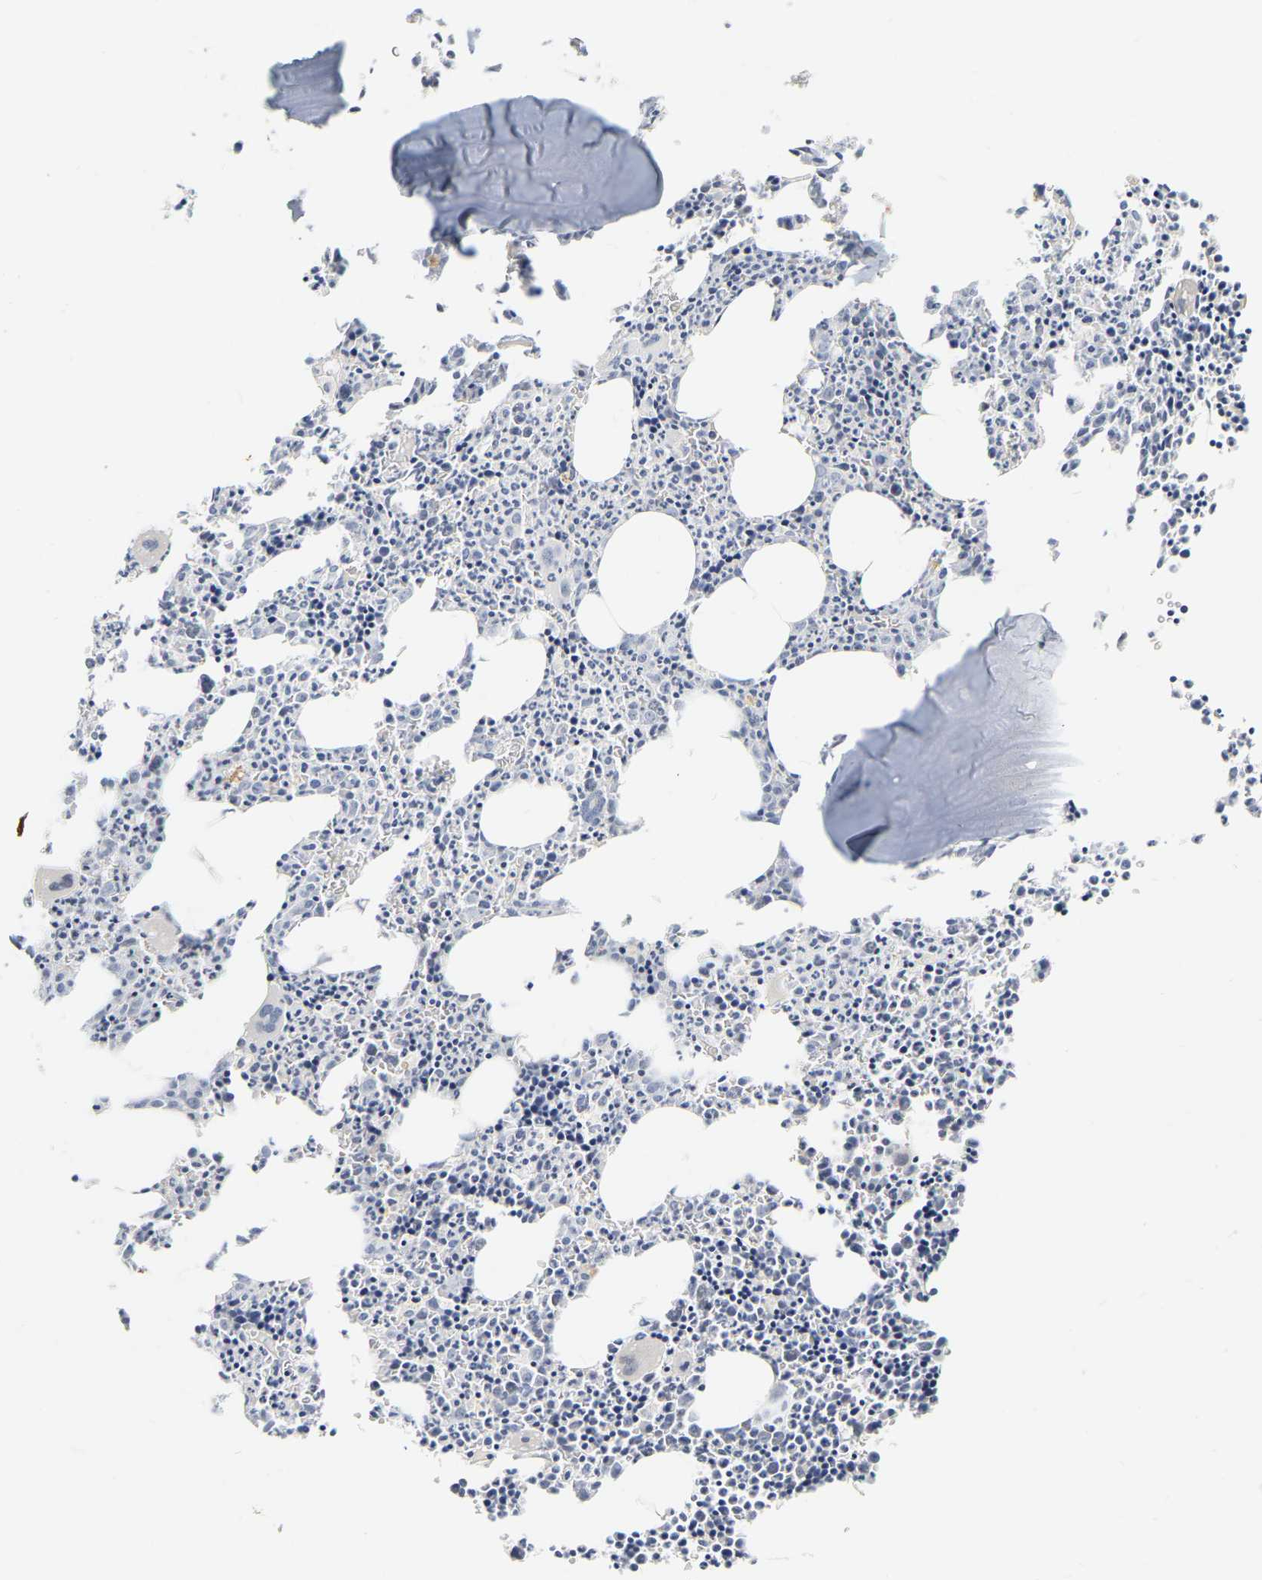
{"staining": {"intensity": "negative", "quantity": "none", "location": "none"}, "tissue": "bone marrow", "cell_type": "Hematopoietic cells", "image_type": "normal", "snomed": [{"axis": "morphology", "description": "Normal tissue, NOS"}, {"axis": "morphology", "description": "Inflammation, NOS"}, {"axis": "topography", "description": "Bone marrow"}], "caption": "Immunohistochemistry micrograph of unremarkable bone marrow stained for a protein (brown), which demonstrates no positivity in hematopoietic cells.", "gene": "KRT76", "patient": {"sex": "male", "age": 31}}